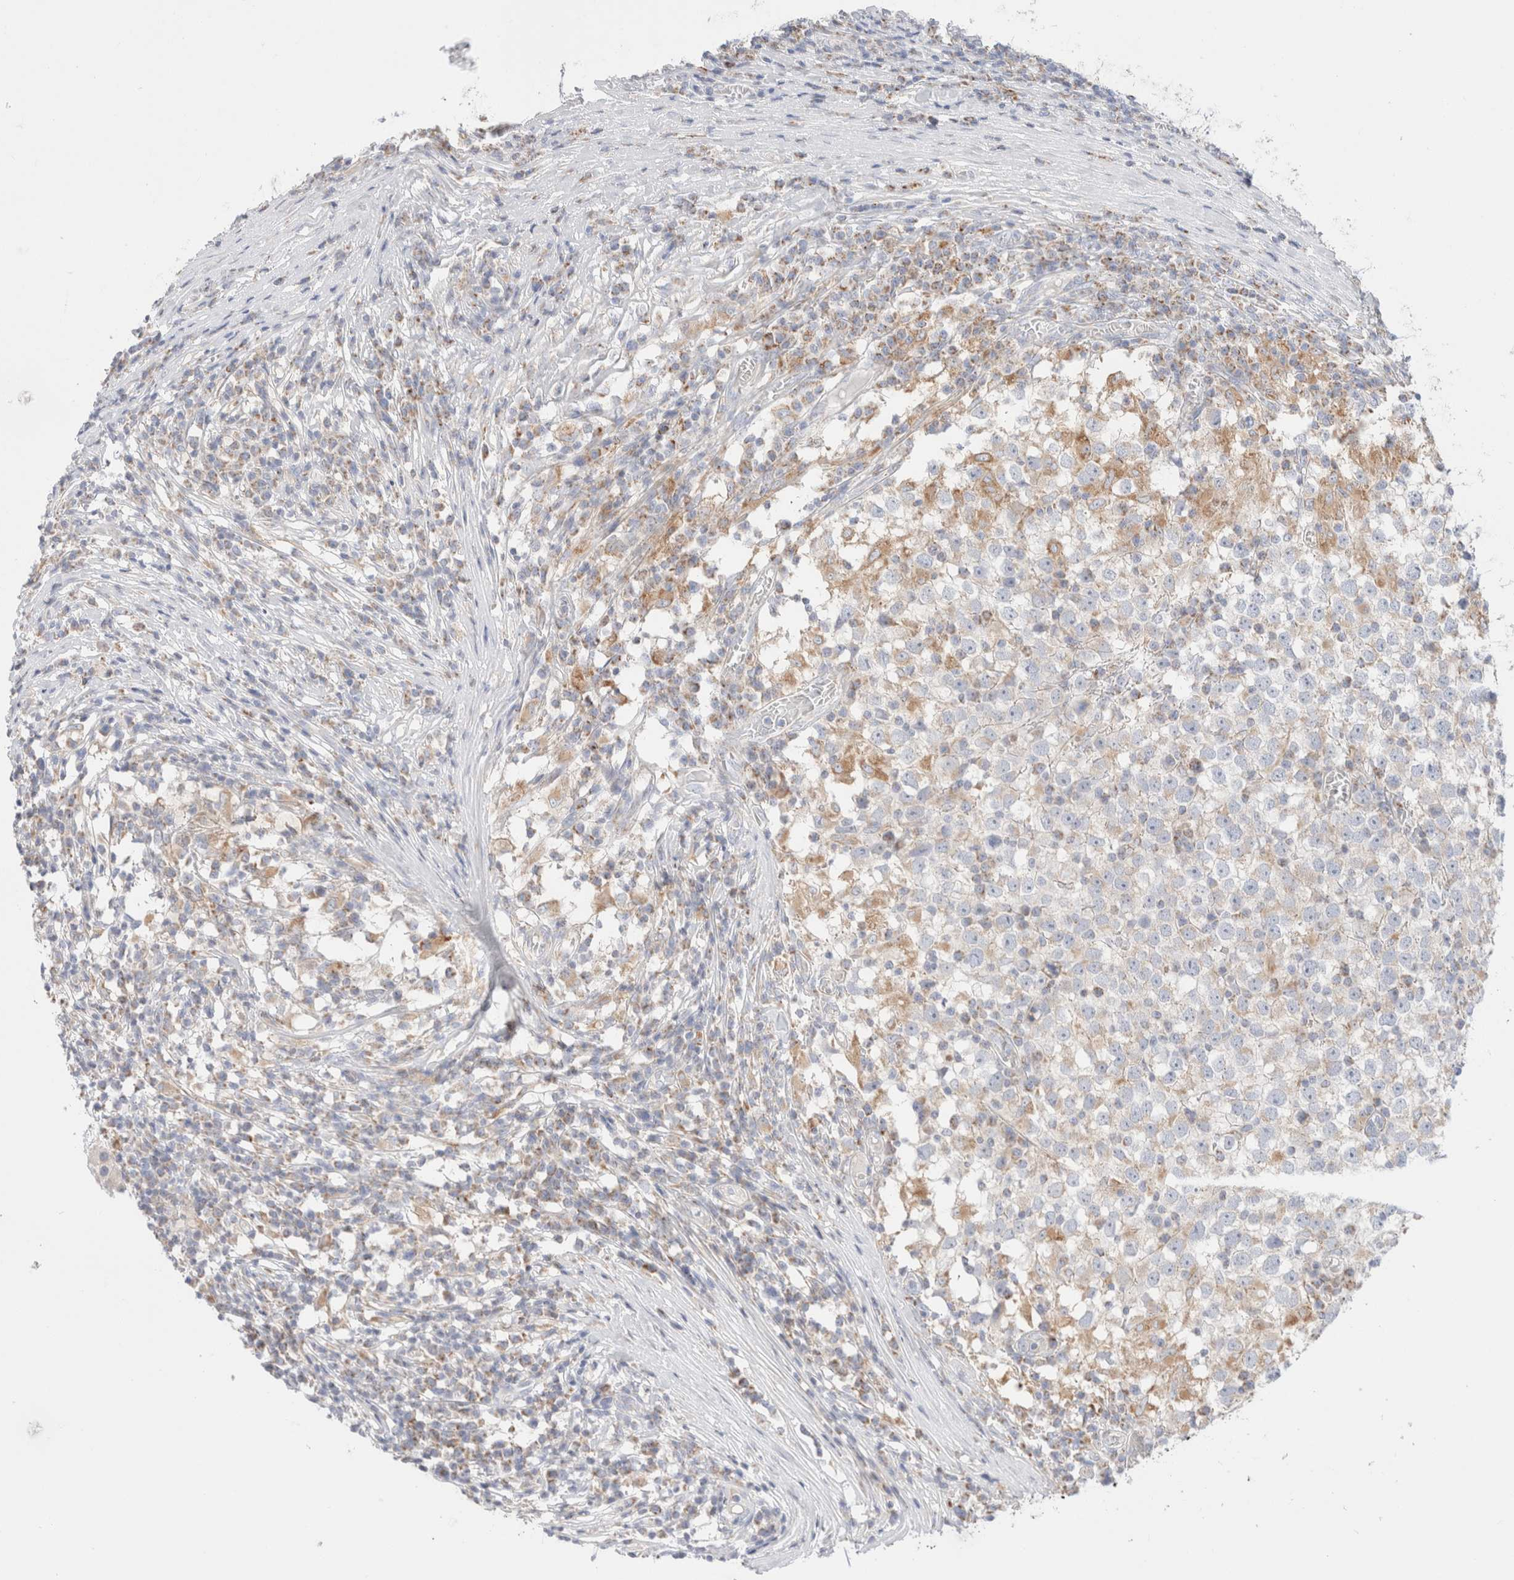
{"staining": {"intensity": "negative", "quantity": "none", "location": "none"}, "tissue": "testis cancer", "cell_type": "Tumor cells", "image_type": "cancer", "snomed": [{"axis": "morphology", "description": "Seminoma, NOS"}, {"axis": "topography", "description": "Testis"}], "caption": "Immunohistochemical staining of seminoma (testis) displays no significant expression in tumor cells. (DAB IHC with hematoxylin counter stain).", "gene": "ATP6V1C1", "patient": {"sex": "male", "age": 65}}